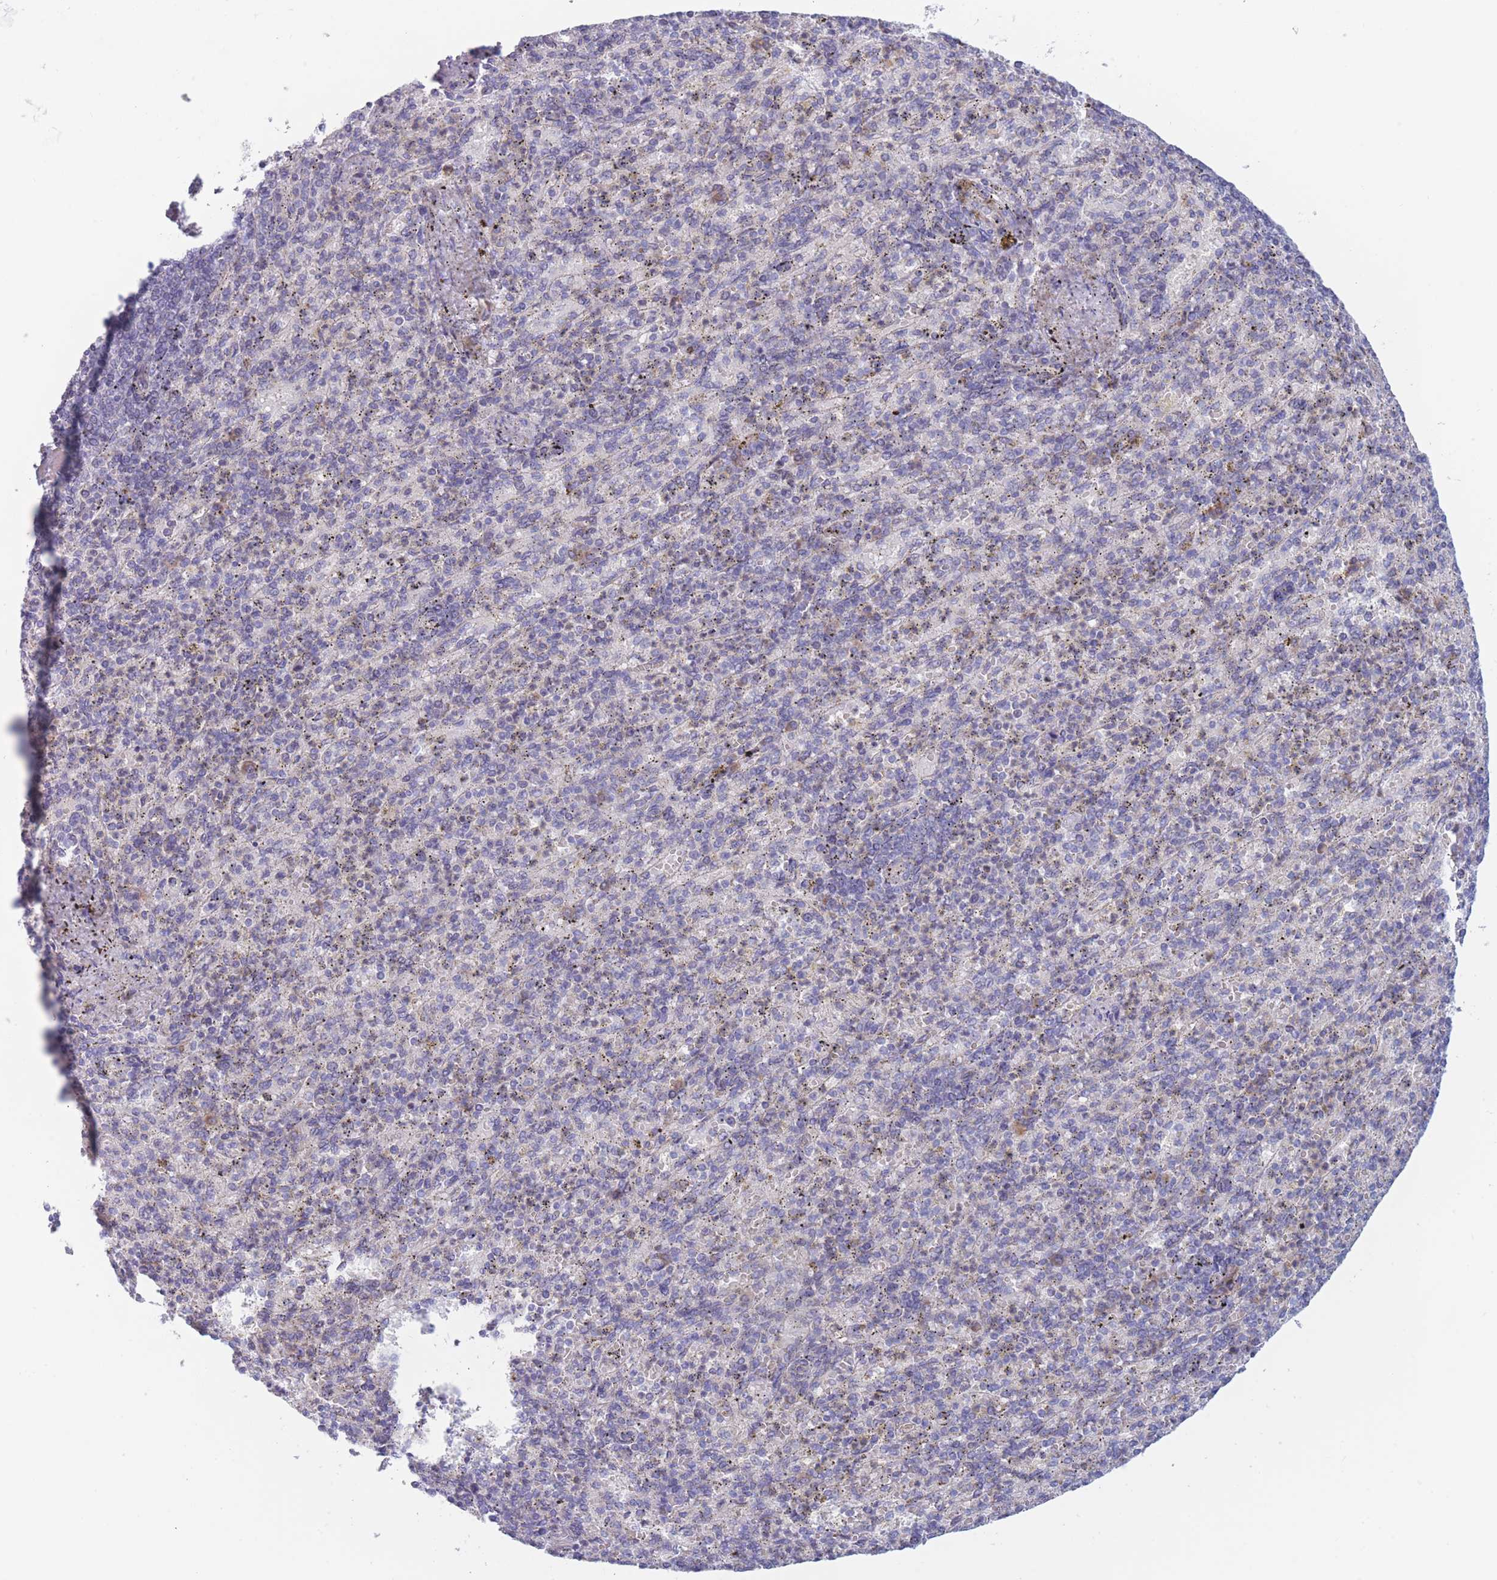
{"staining": {"intensity": "negative", "quantity": "none", "location": "none"}, "tissue": "spleen", "cell_type": "Cells in red pulp", "image_type": "normal", "snomed": [{"axis": "morphology", "description": "Normal tissue, NOS"}, {"axis": "topography", "description": "Spleen"}], "caption": "DAB immunohistochemical staining of unremarkable spleen reveals no significant expression in cells in red pulp. (Stains: DAB (3,3'-diaminobenzidine) IHC with hematoxylin counter stain, Microscopy: brightfield microscopy at high magnification).", "gene": "FAM227B", "patient": {"sex": "female", "age": 74}}